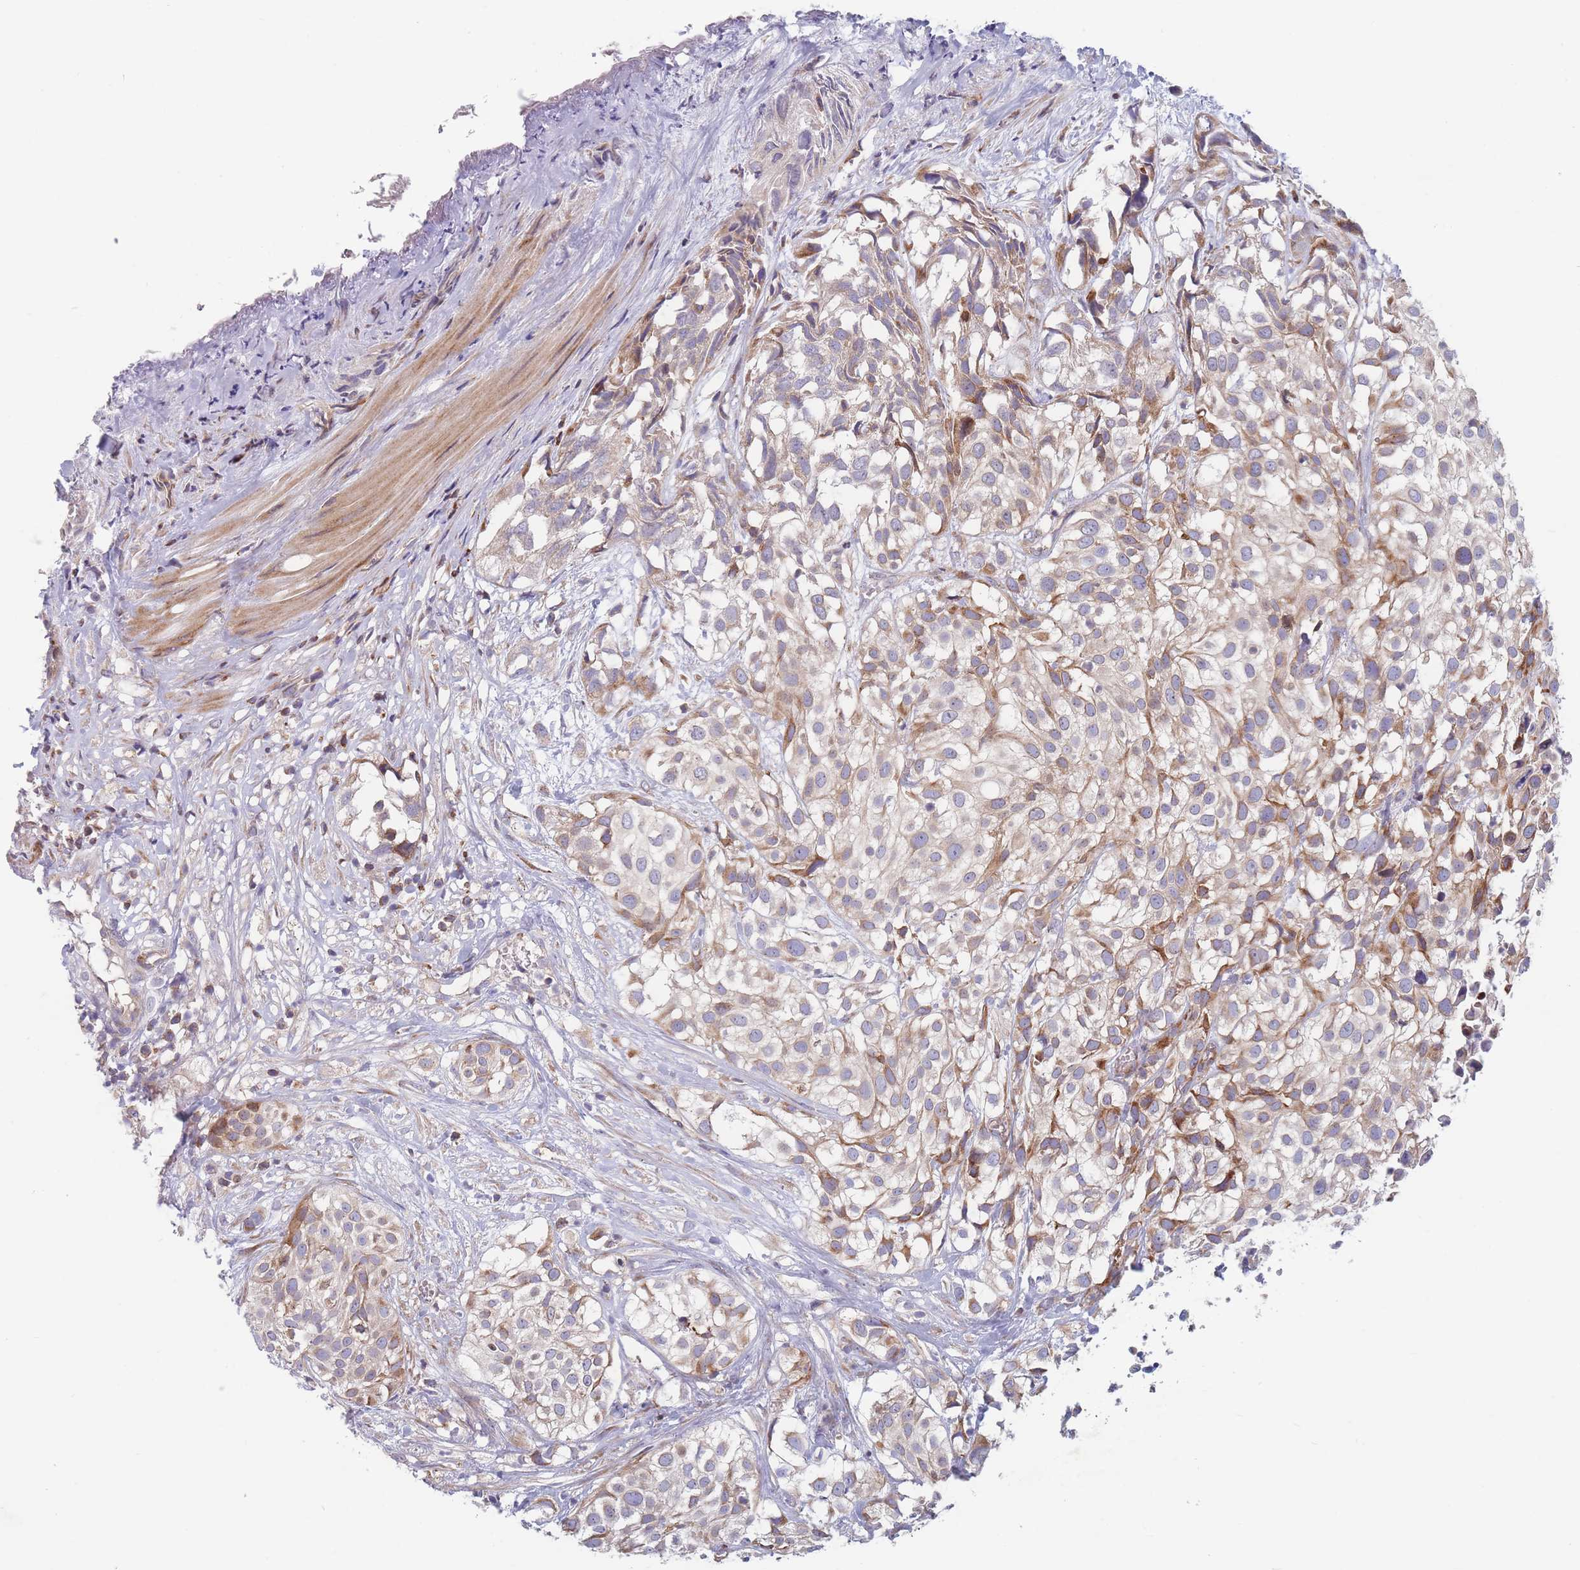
{"staining": {"intensity": "weak", "quantity": ">75%", "location": "cytoplasmic/membranous"}, "tissue": "urothelial cancer", "cell_type": "Tumor cells", "image_type": "cancer", "snomed": [{"axis": "morphology", "description": "Urothelial carcinoma, High grade"}, {"axis": "topography", "description": "Urinary bladder"}], "caption": "This image shows urothelial cancer stained with immunohistochemistry (IHC) to label a protein in brown. The cytoplasmic/membranous of tumor cells show weak positivity for the protein. Nuclei are counter-stained blue.", "gene": "TMEM131L", "patient": {"sex": "male", "age": 56}}